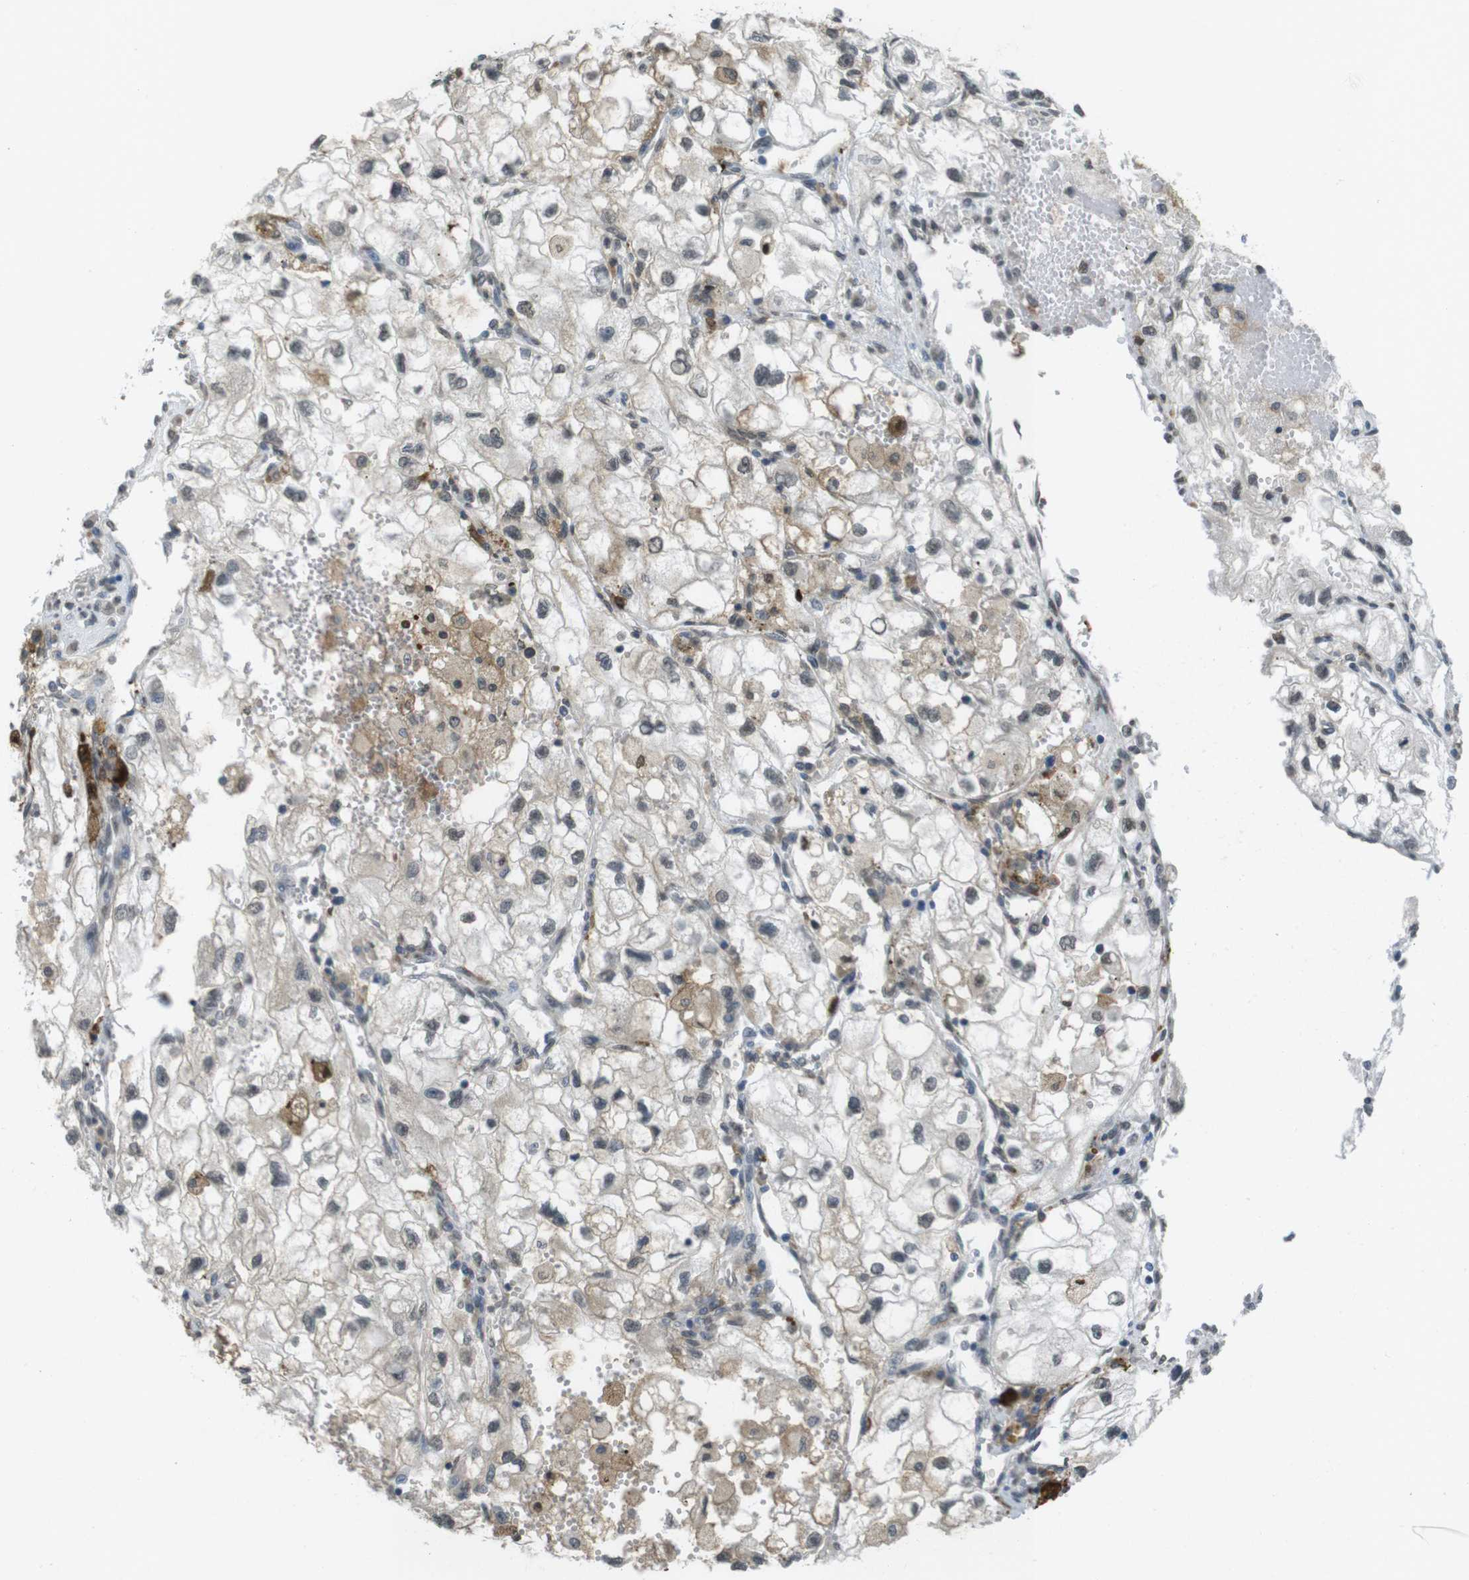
{"staining": {"intensity": "weak", "quantity": "<25%", "location": "nuclear"}, "tissue": "renal cancer", "cell_type": "Tumor cells", "image_type": "cancer", "snomed": [{"axis": "morphology", "description": "Adenocarcinoma, NOS"}, {"axis": "topography", "description": "Kidney"}], "caption": "Immunohistochemistry (IHC) of renal cancer (adenocarcinoma) exhibits no staining in tumor cells.", "gene": "FZD10", "patient": {"sex": "female", "age": 70}}